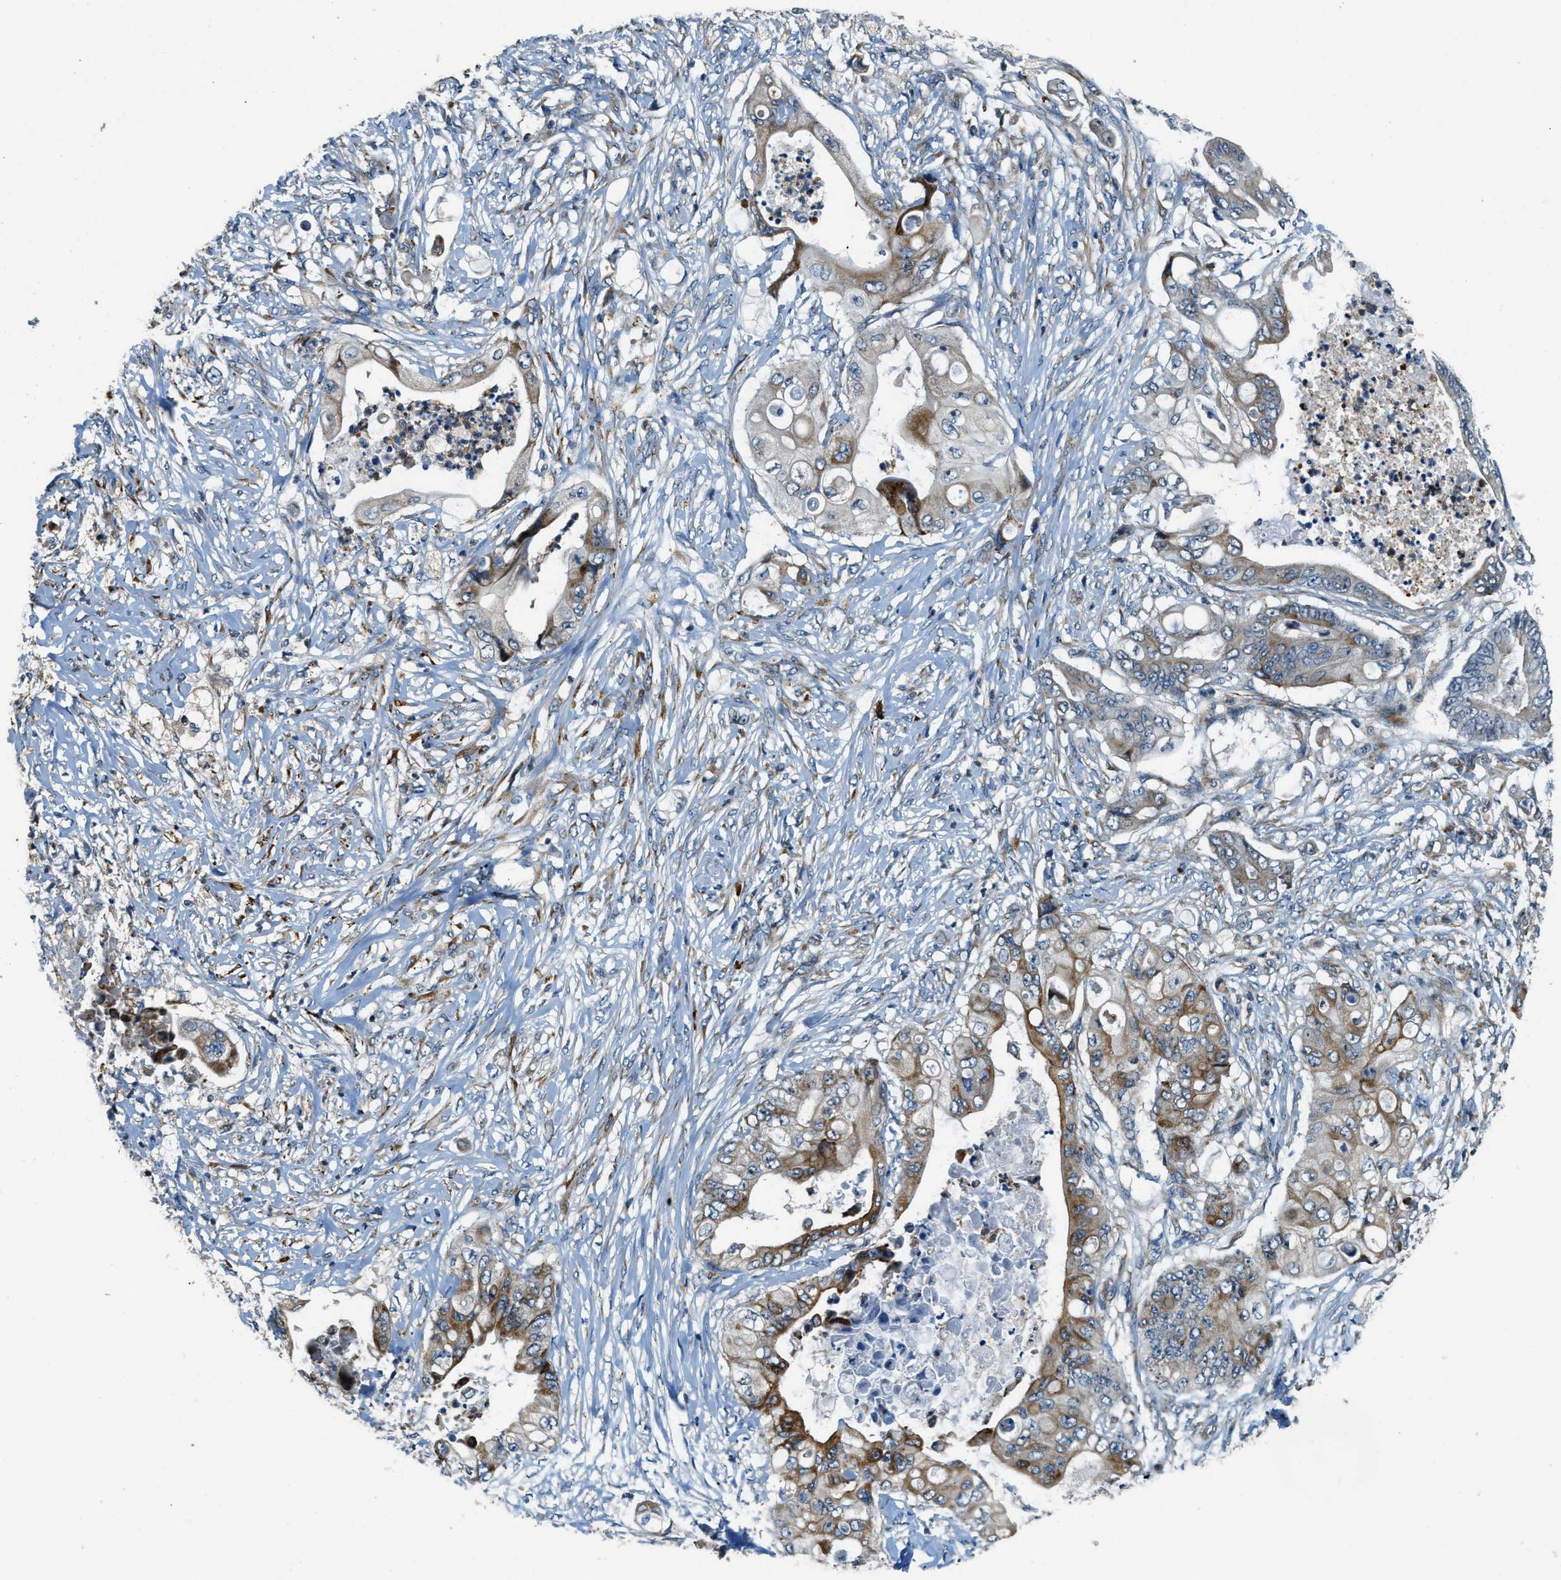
{"staining": {"intensity": "moderate", "quantity": "25%-75%", "location": "cytoplasmic/membranous"}, "tissue": "stomach cancer", "cell_type": "Tumor cells", "image_type": "cancer", "snomed": [{"axis": "morphology", "description": "Adenocarcinoma, NOS"}, {"axis": "topography", "description": "Stomach"}], "caption": "Human adenocarcinoma (stomach) stained for a protein (brown) displays moderate cytoplasmic/membranous positive positivity in approximately 25%-75% of tumor cells.", "gene": "HERC2", "patient": {"sex": "female", "age": 73}}